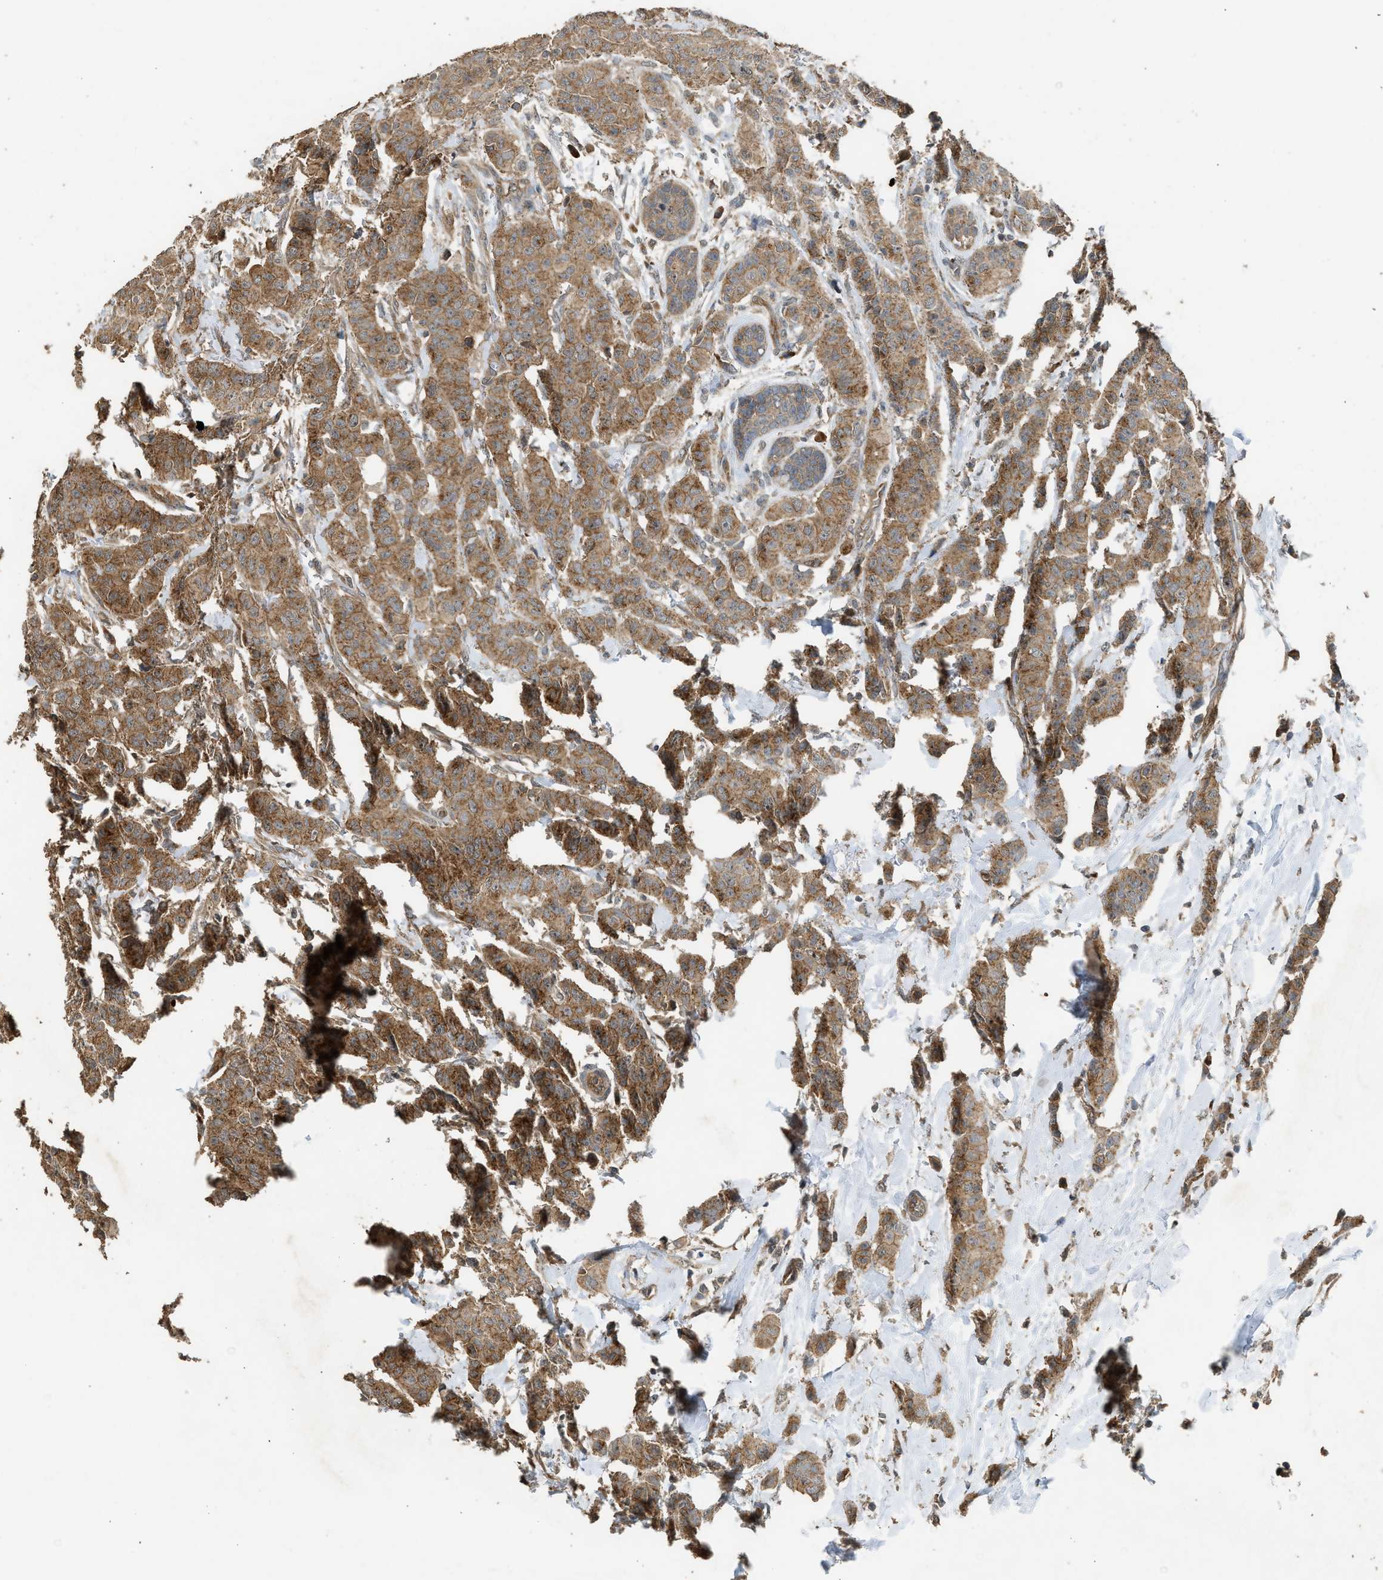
{"staining": {"intensity": "moderate", "quantity": ">75%", "location": "cytoplasmic/membranous"}, "tissue": "breast cancer", "cell_type": "Tumor cells", "image_type": "cancer", "snomed": [{"axis": "morphology", "description": "Normal tissue, NOS"}, {"axis": "morphology", "description": "Duct carcinoma"}, {"axis": "topography", "description": "Breast"}], "caption": "Human breast cancer (intraductal carcinoma) stained with a brown dye reveals moderate cytoplasmic/membranous positive expression in approximately >75% of tumor cells.", "gene": "HIP1R", "patient": {"sex": "female", "age": 40}}